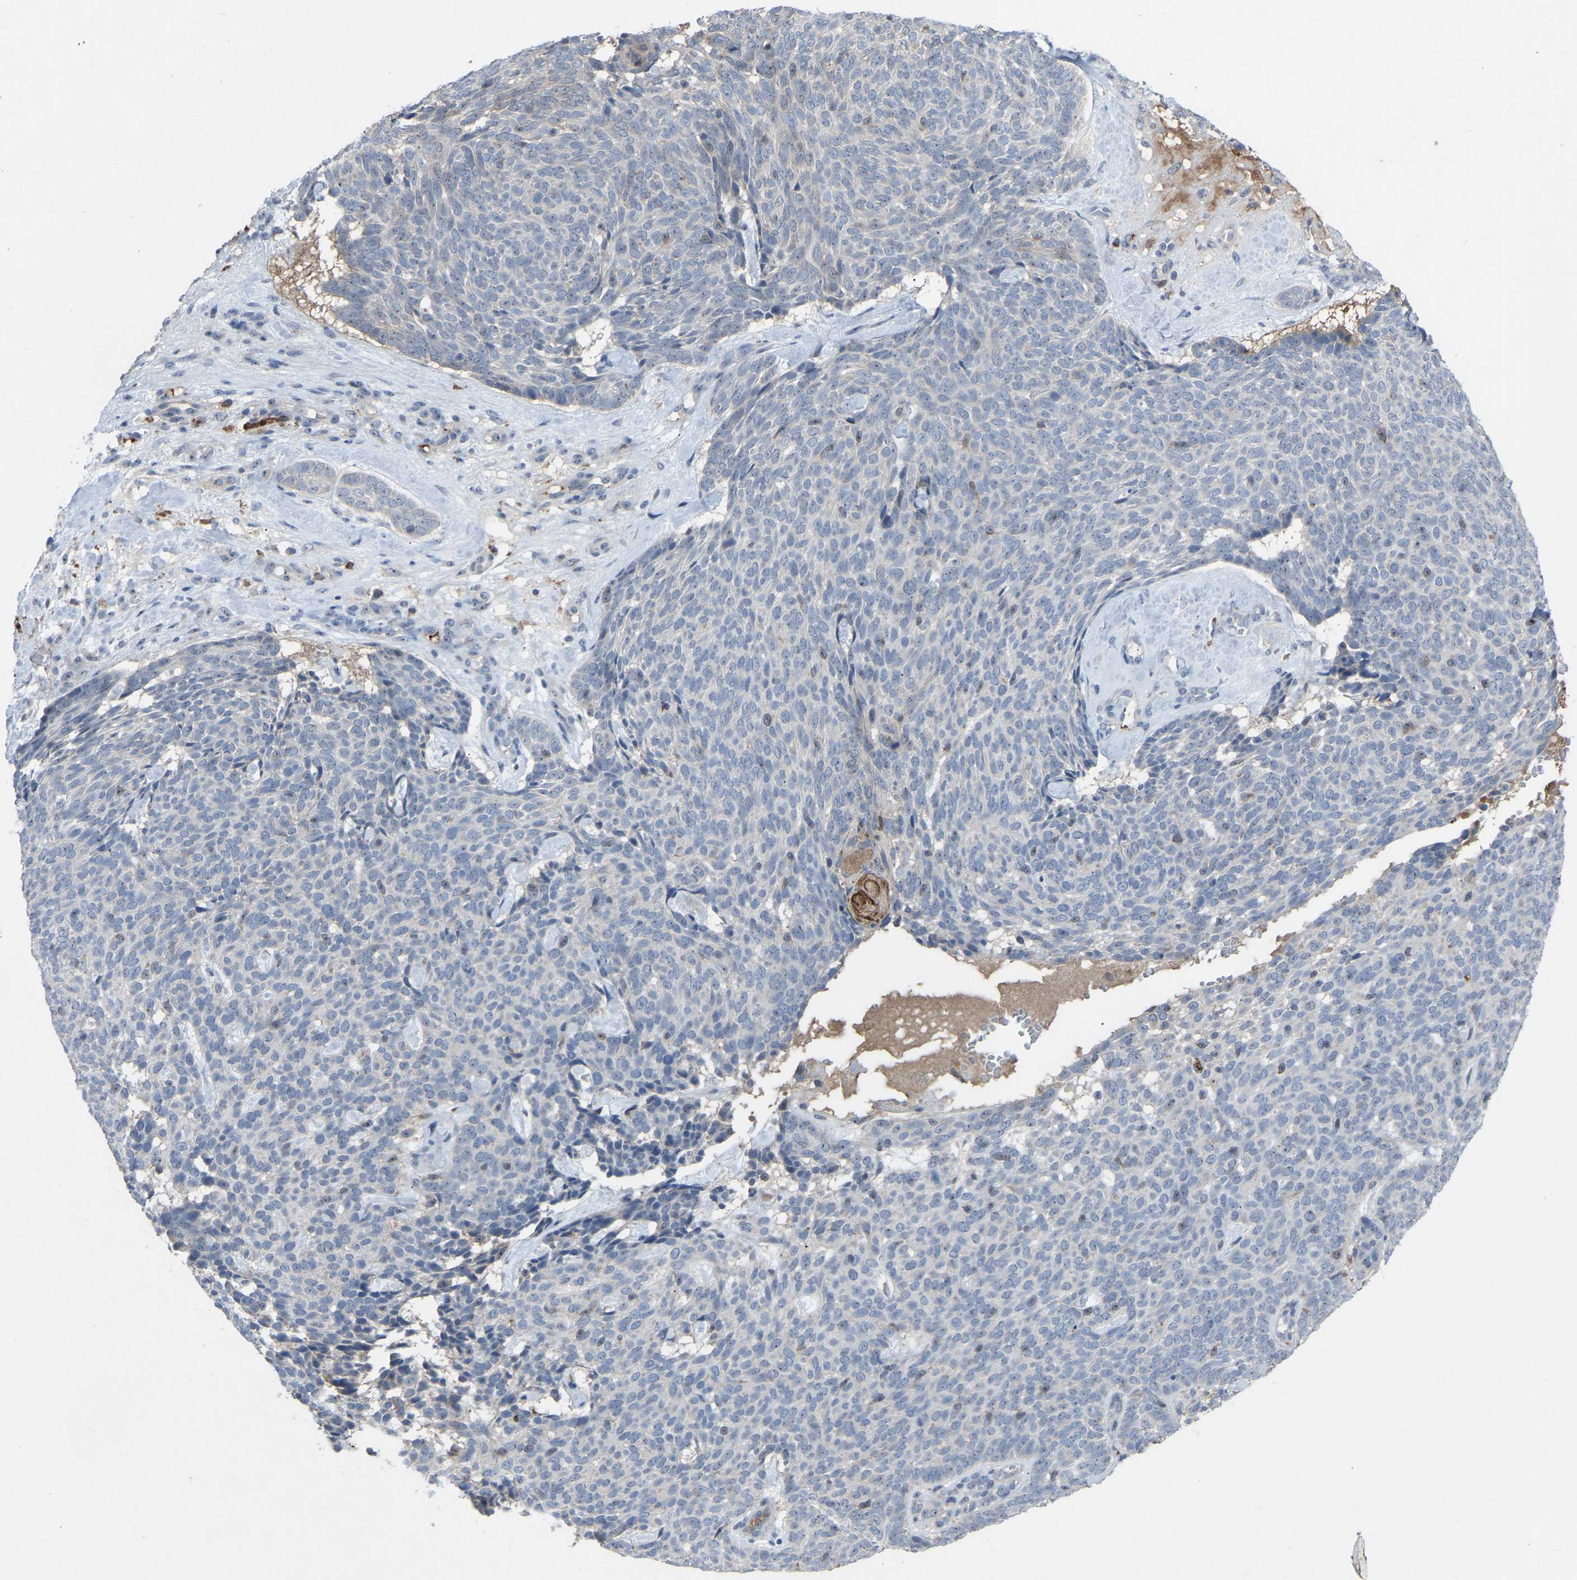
{"staining": {"intensity": "negative", "quantity": "none", "location": "none"}, "tissue": "skin cancer", "cell_type": "Tumor cells", "image_type": "cancer", "snomed": [{"axis": "morphology", "description": "Basal cell carcinoma"}, {"axis": "topography", "description": "Skin"}], "caption": "IHC of skin basal cell carcinoma demonstrates no staining in tumor cells.", "gene": "FHIT", "patient": {"sex": "male", "age": 61}}